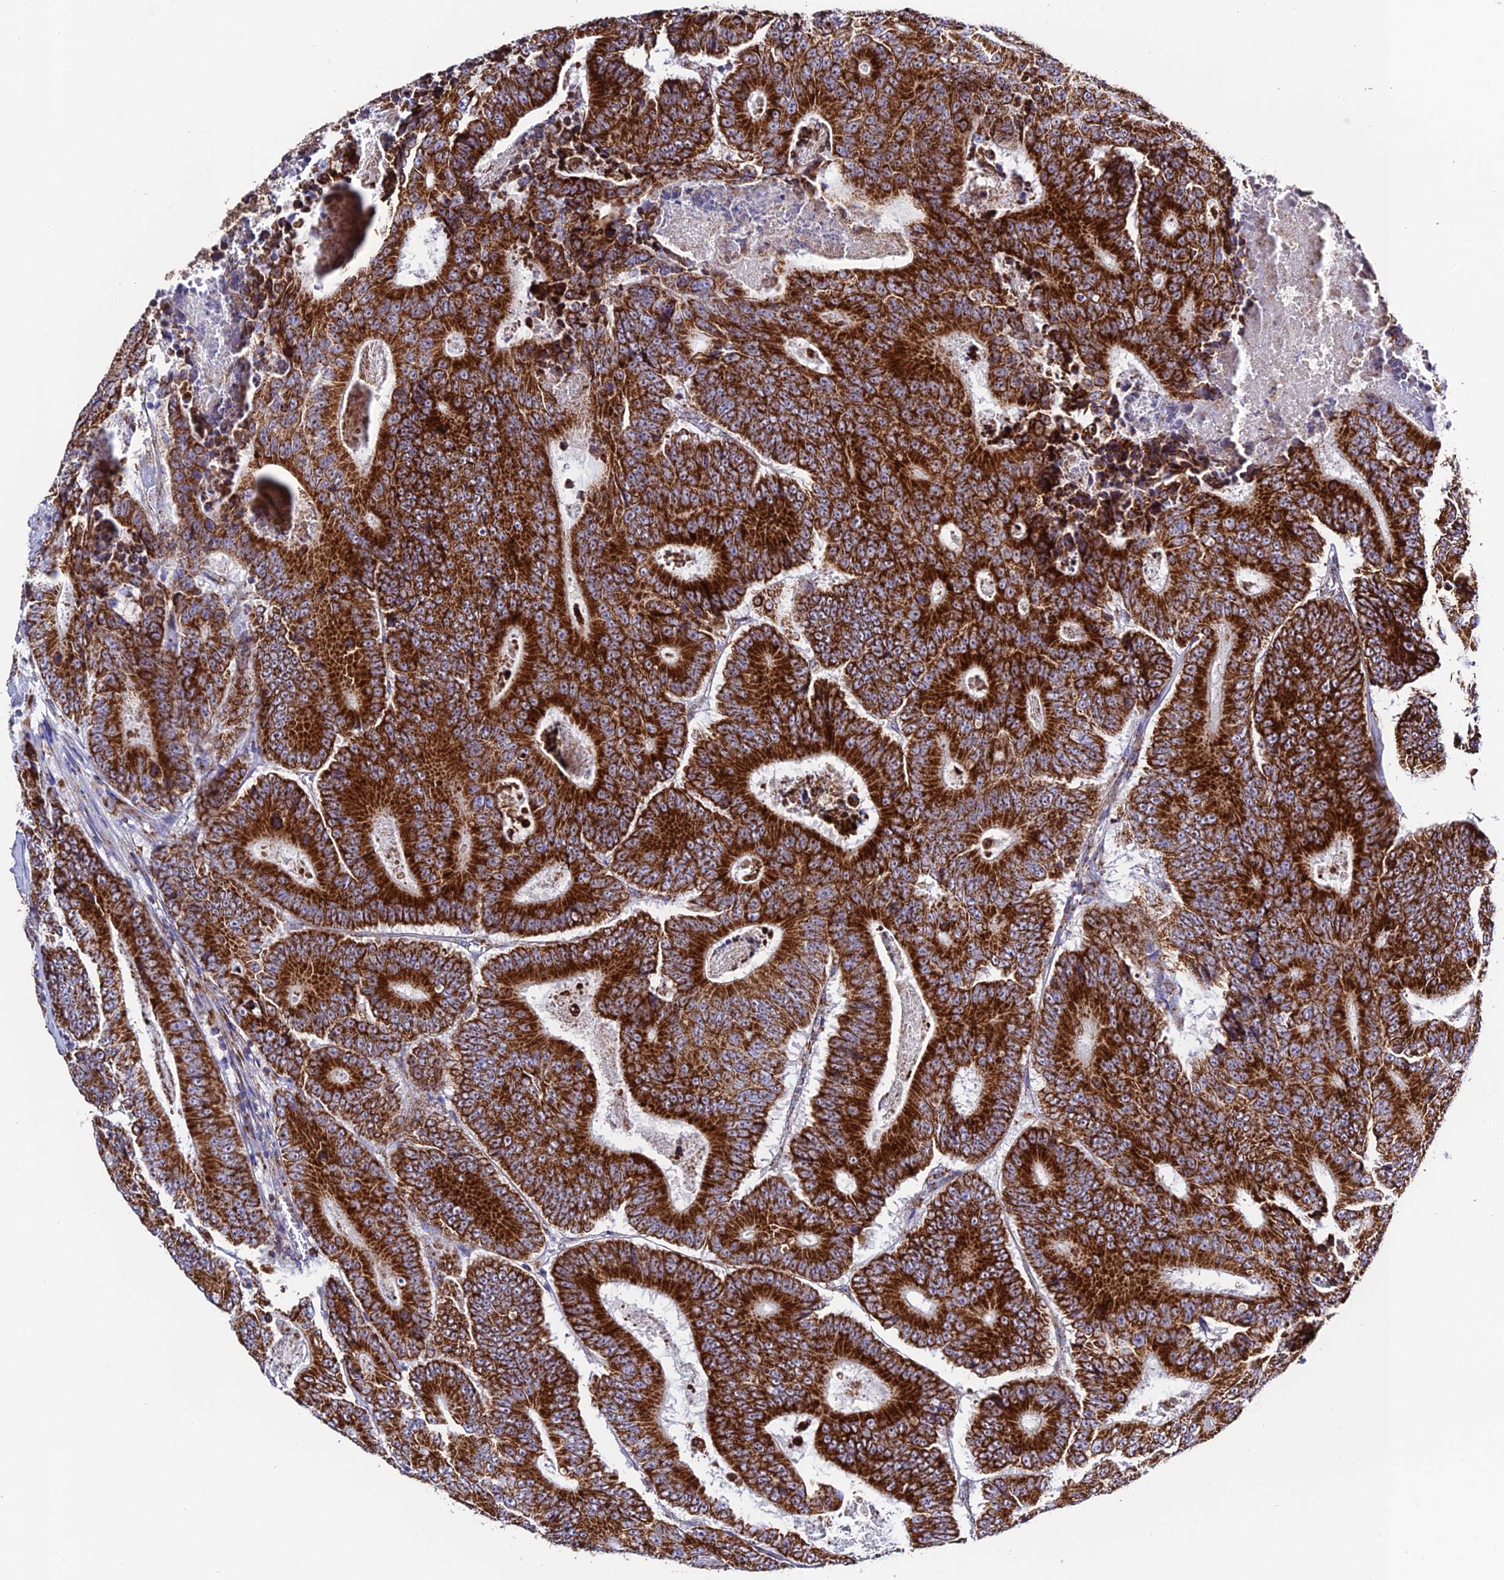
{"staining": {"intensity": "strong", "quantity": ">75%", "location": "cytoplasmic/membranous"}, "tissue": "colorectal cancer", "cell_type": "Tumor cells", "image_type": "cancer", "snomed": [{"axis": "morphology", "description": "Adenocarcinoma, NOS"}, {"axis": "topography", "description": "Colon"}], "caption": "Tumor cells demonstrate high levels of strong cytoplasmic/membranous staining in approximately >75% of cells in colorectal adenocarcinoma.", "gene": "CHCHD3", "patient": {"sex": "male", "age": 83}}